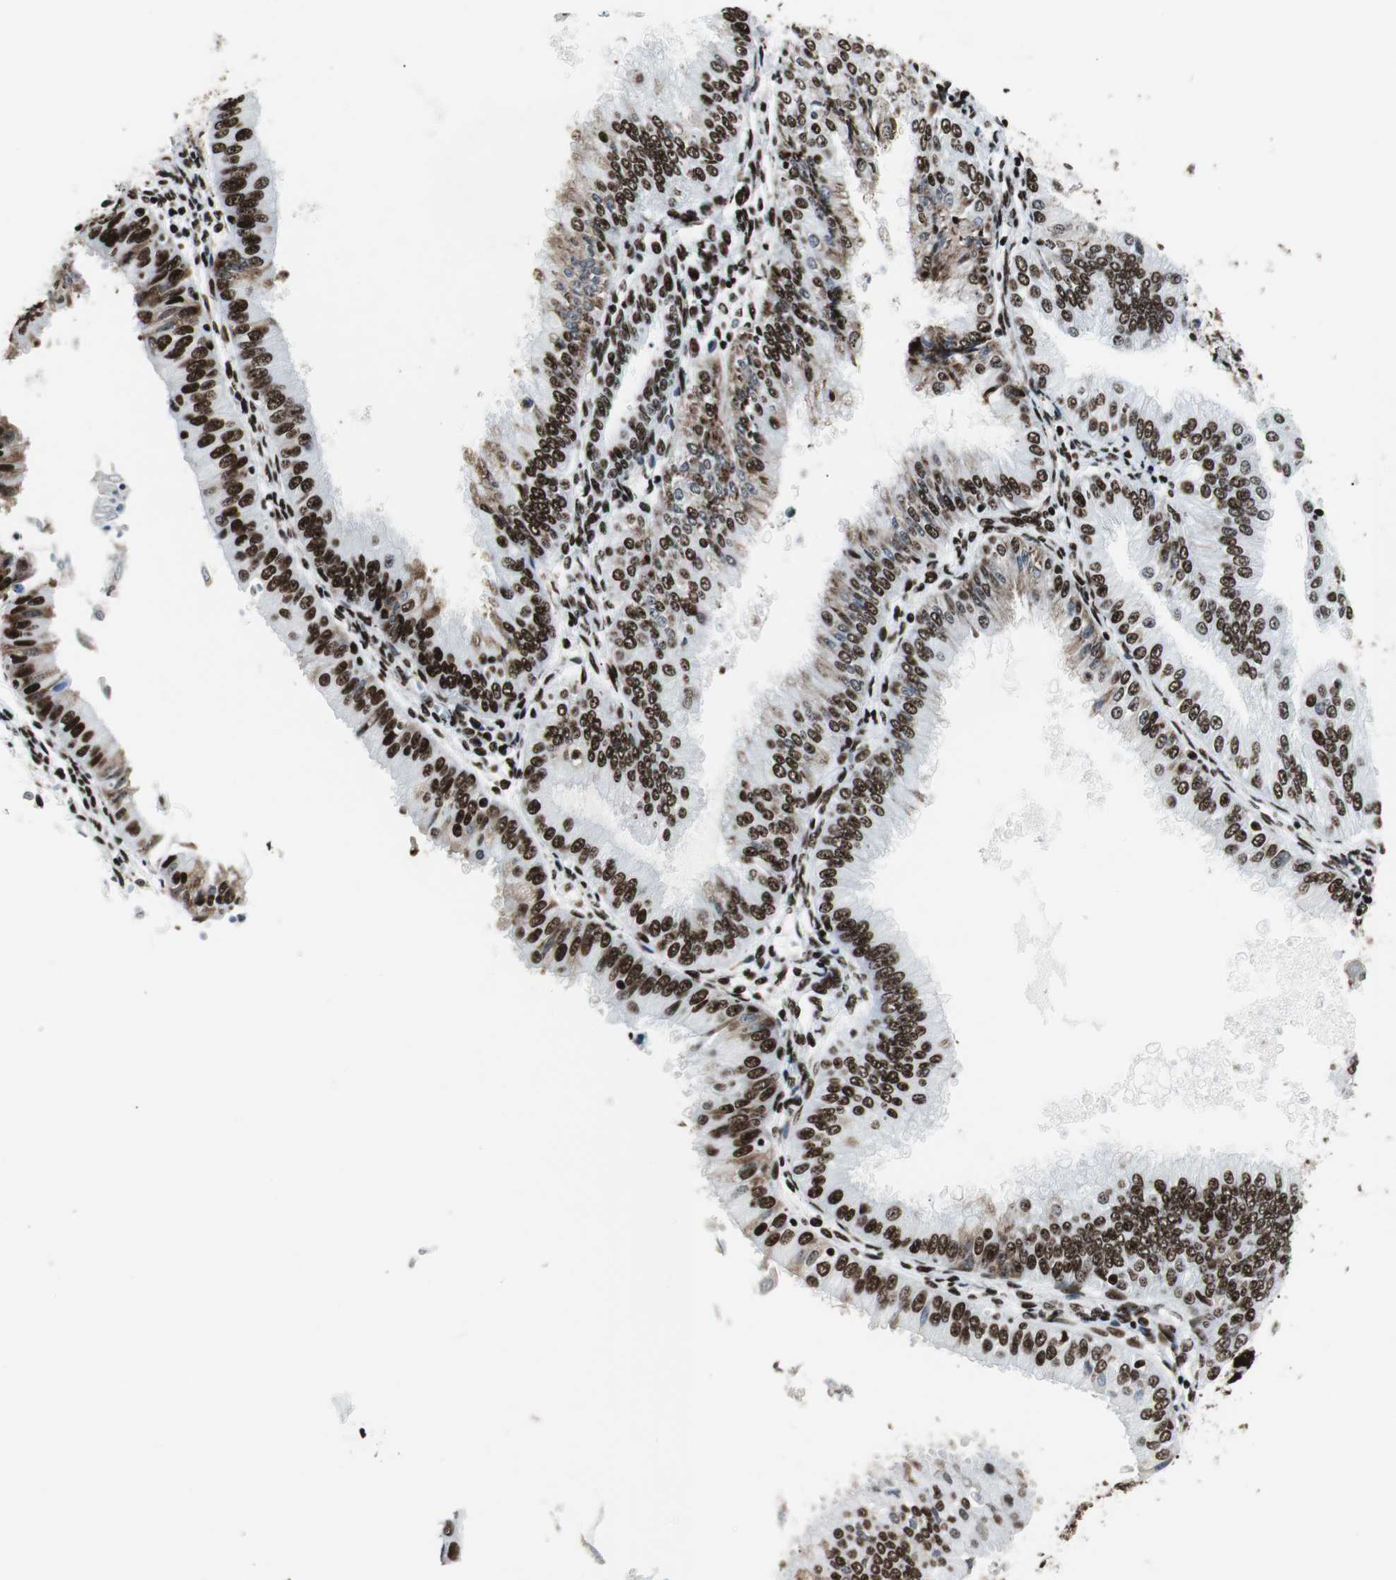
{"staining": {"intensity": "strong", "quantity": ">75%", "location": "nuclear"}, "tissue": "endometrial cancer", "cell_type": "Tumor cells", "image_type": "cancer", "snomed": [{"axis": "morphology", "description": "Adenocarcinoma, NOS"}, {"axis": "topography", "description": "Endometrium"}], "caption": "Endometrial adenocarcinoma stained for a protein demonstrates strong nuclear positivity in tumor cells. (IHC, brightfield microscopy, high magnification).", "gene": "NCL", "patient": {"sex": "female", "age": 53}}